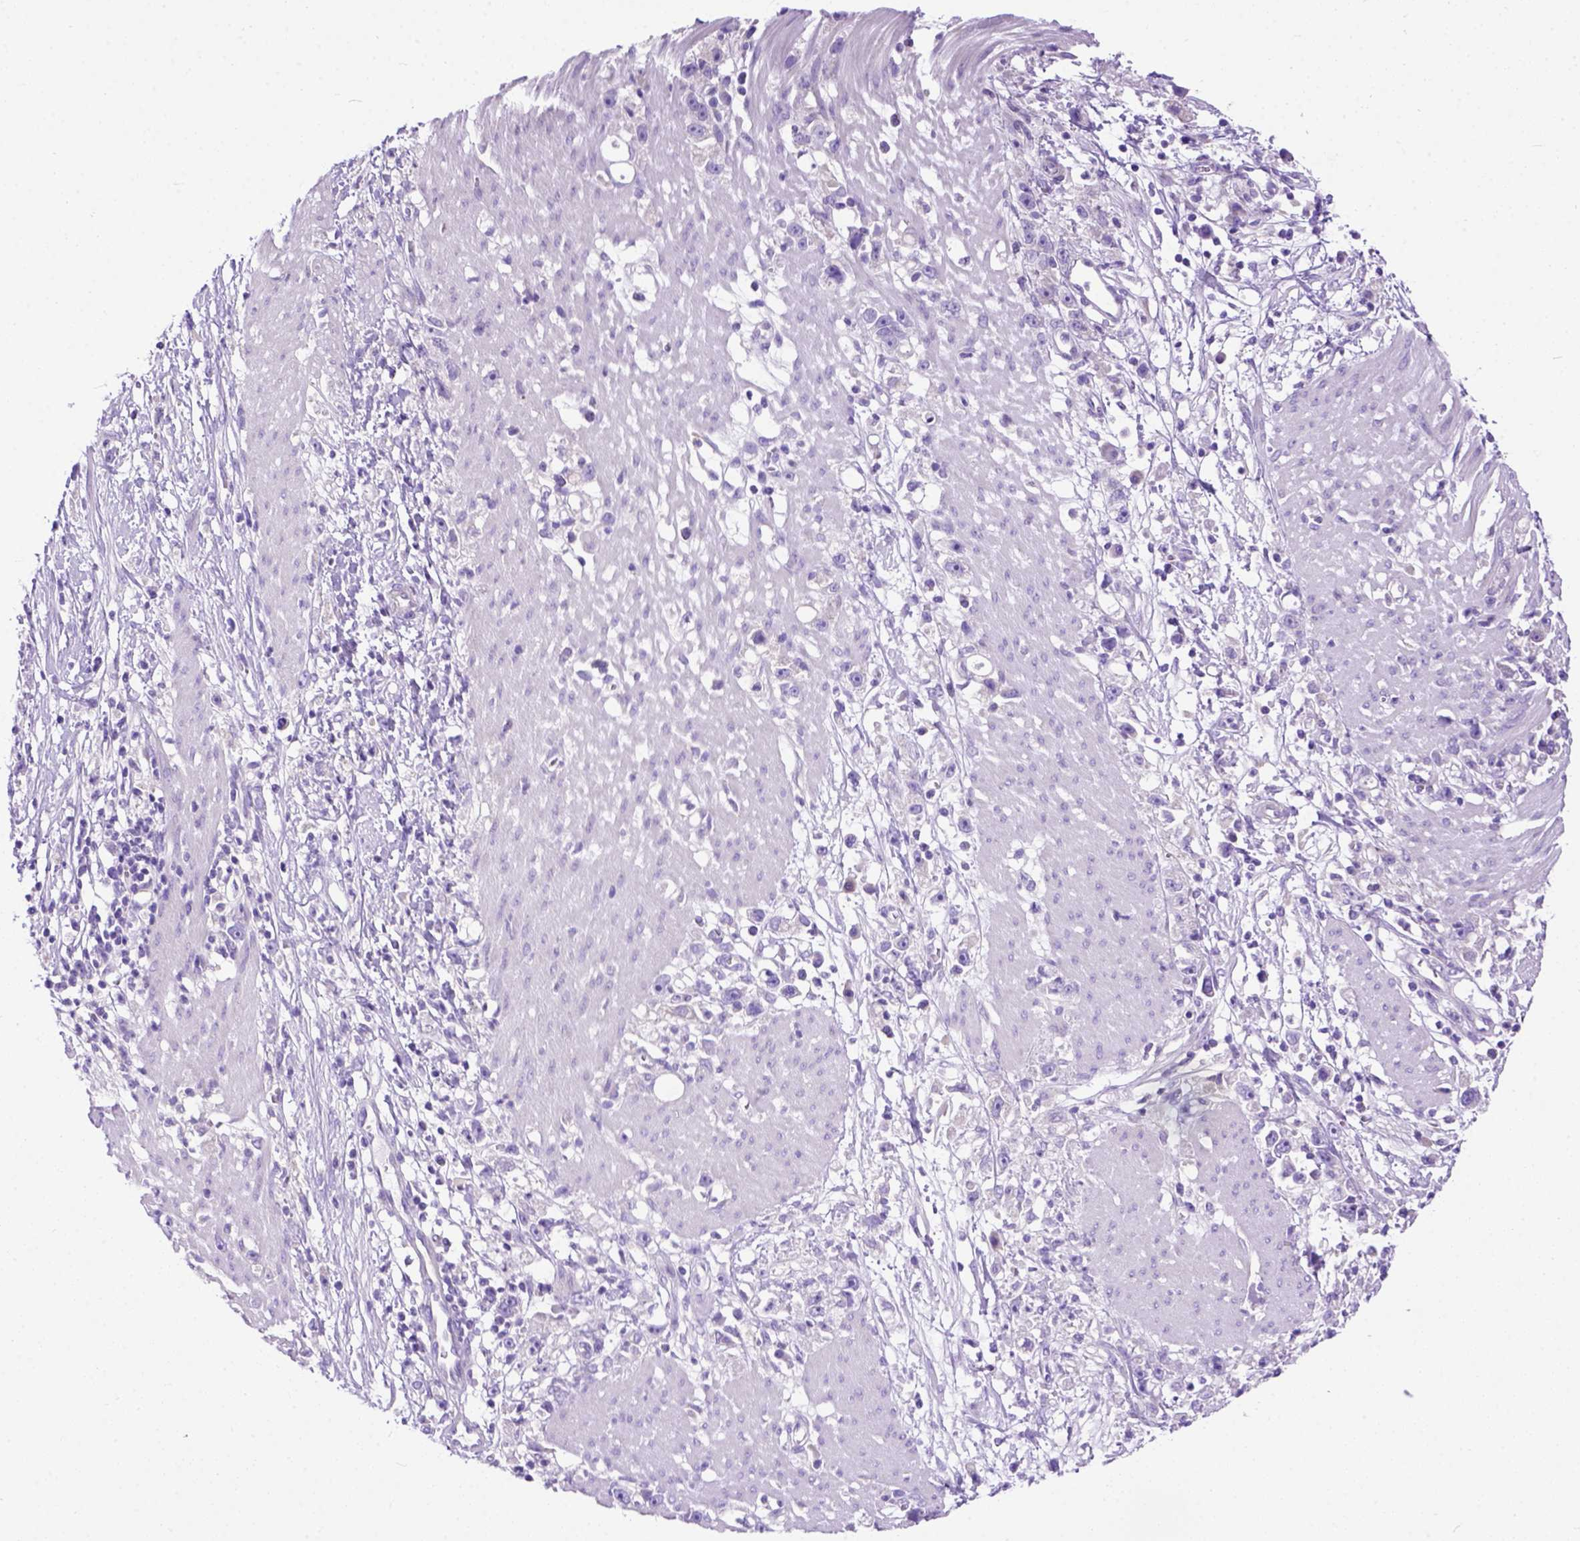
{"staining": {"intensity": "negative", "quantity": "none", "location": "none"}, "tissue": "stomach cancer", "cell_type": "Tumor cells", "image_type": "cancer", "snomed": [{"axis": "morphology", "description": "Adenocarcinoma, NOS"}, {"axis": "topography", "description": "Stomach"}], "caption": "Immunohistochemistry histopathology image of neoplastic tissue: stomach adenocarcinoma stained with DAB demonstrates no significant protein staining in tumor cells.", "gene": "ODAD3", "patient": {"sex": "female", "age": 59}}